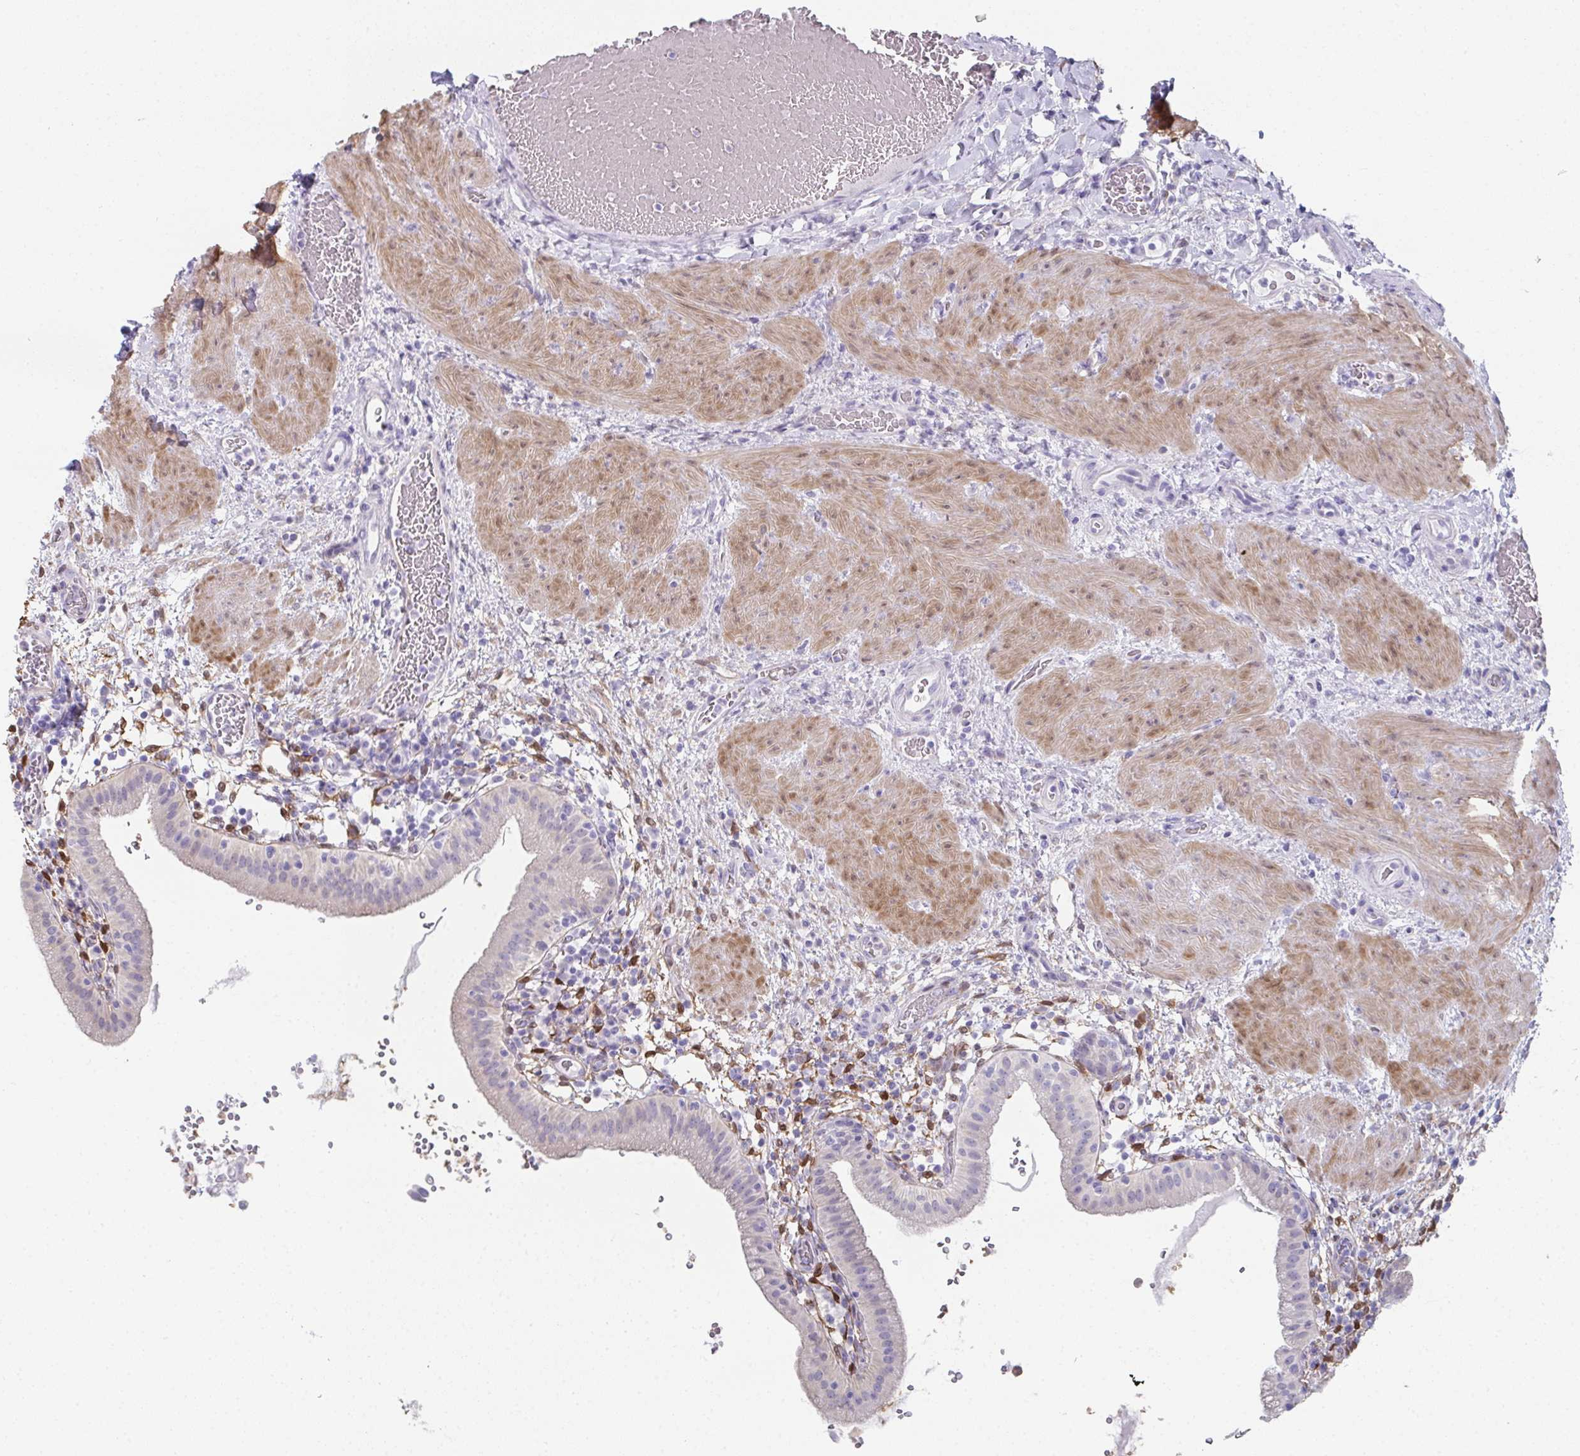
{"staining": {"intensity": "weak", "quantity": "25%-75%", "location": "cytoplasmic/membranous,nuclear"}, "tissue": "gallbladder", "cell_type": "Glandular cells", "image_type": "normal", "snomed": [{"axis": "morphology", "description": "Normal tissue, NOS"}, {"axis": "topography", "description": "Gallbladder"}], "caption": "Gallbladder stained with immunohistochemistry shows weak cytoplasmic/membranous,nuclear staining in about 25%-75% of glandular cells.", "gene": "RBP1", "patient": {"sex": "male", "age": 26}}